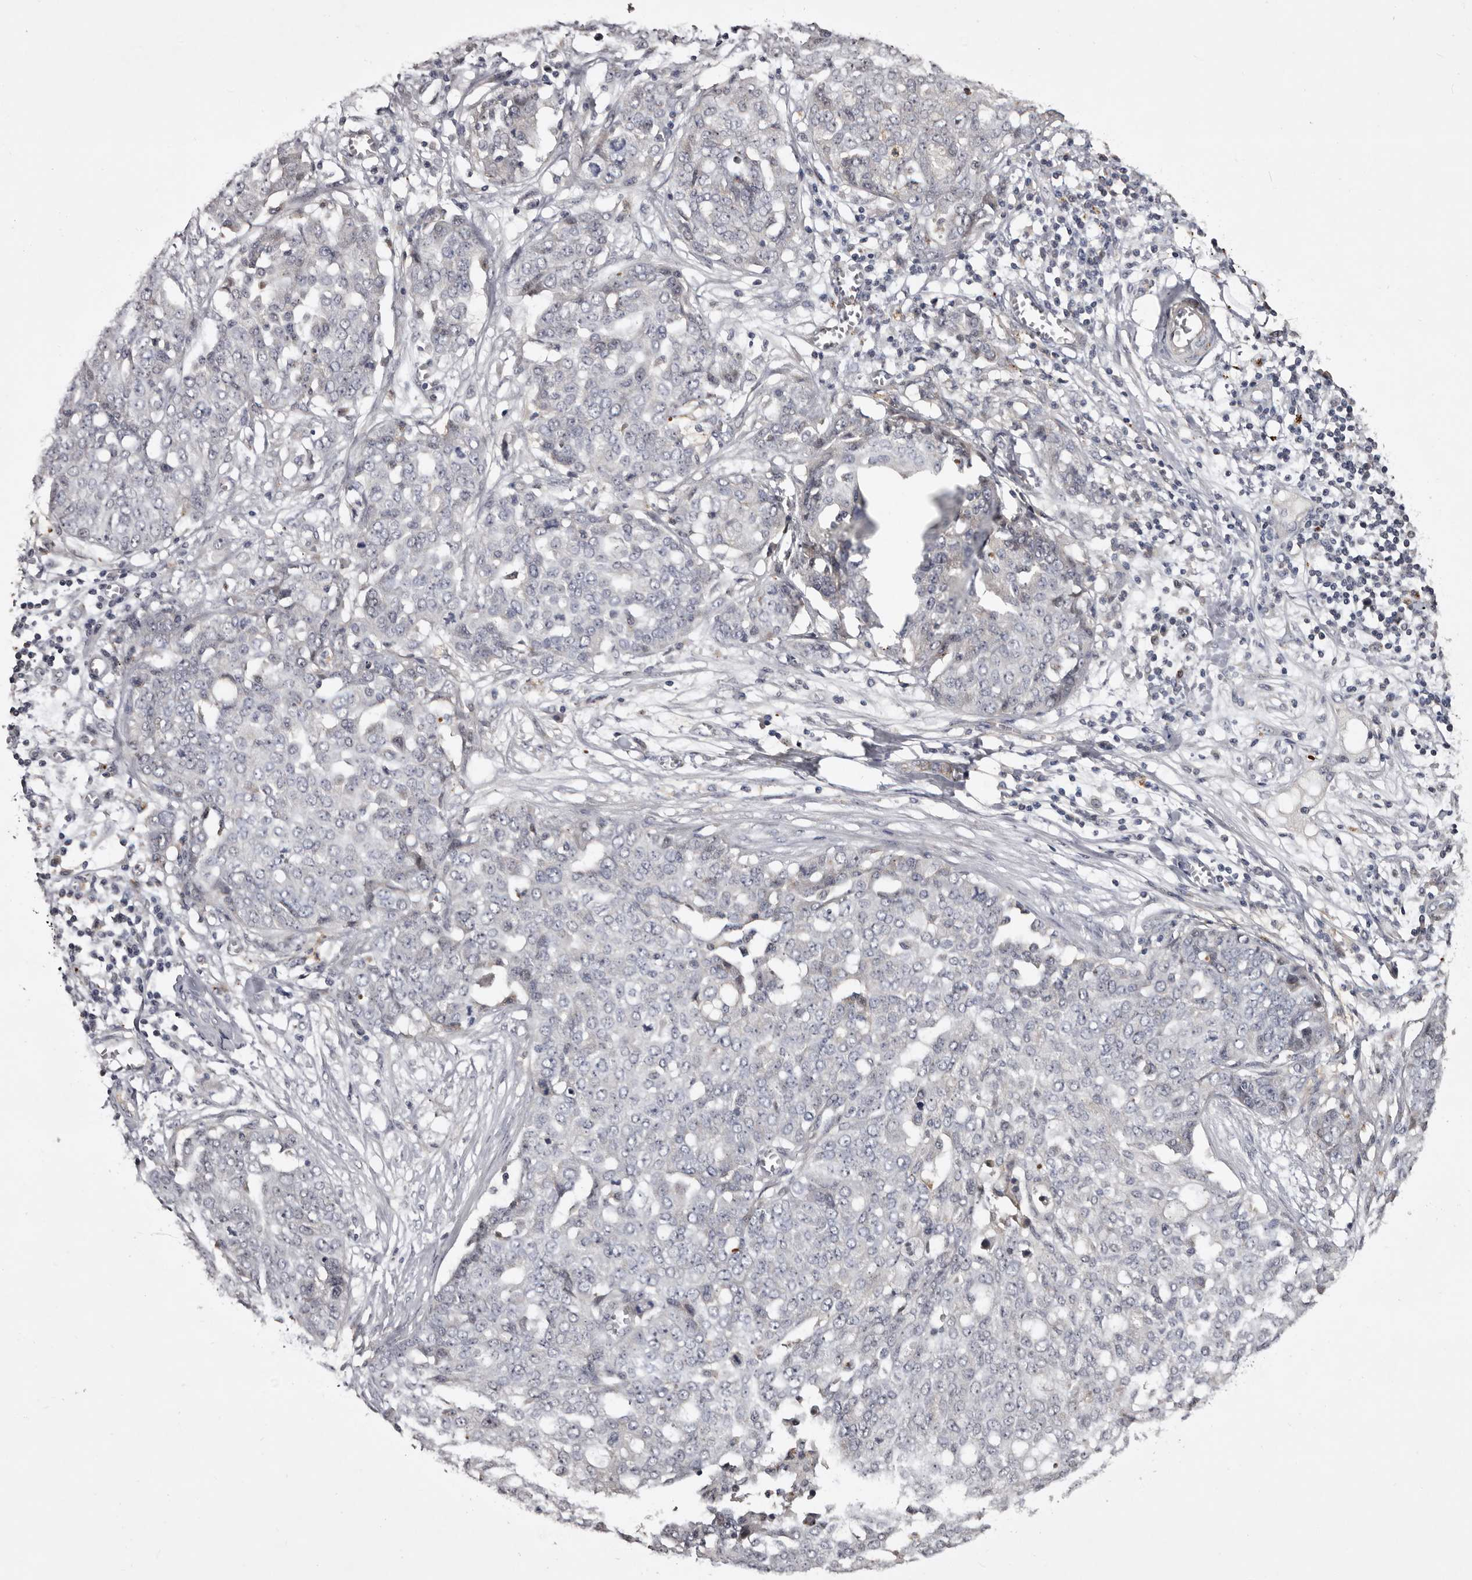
{"staining": {"intensity": "negative", "quantity": "none", "location": "none"}, "tissue": "ovarian cancer", "cell_type": "Tumor cells", "image_type": "cancer", "snomed": [{"axis": "morphology", "description": "Cystadenocarcinoma, serous, NOS"}, {"axis": "topography", "description": "Soft tissue"}, {"axis": "topography", "description": "Ovary"}], "caption": "Ovarian serous cystadenocarcinoma stained for a protein using IHC displays no staining tumor cells.", "gene": "SLC10A4", "patient": {"sex": "female", "age": 57}}